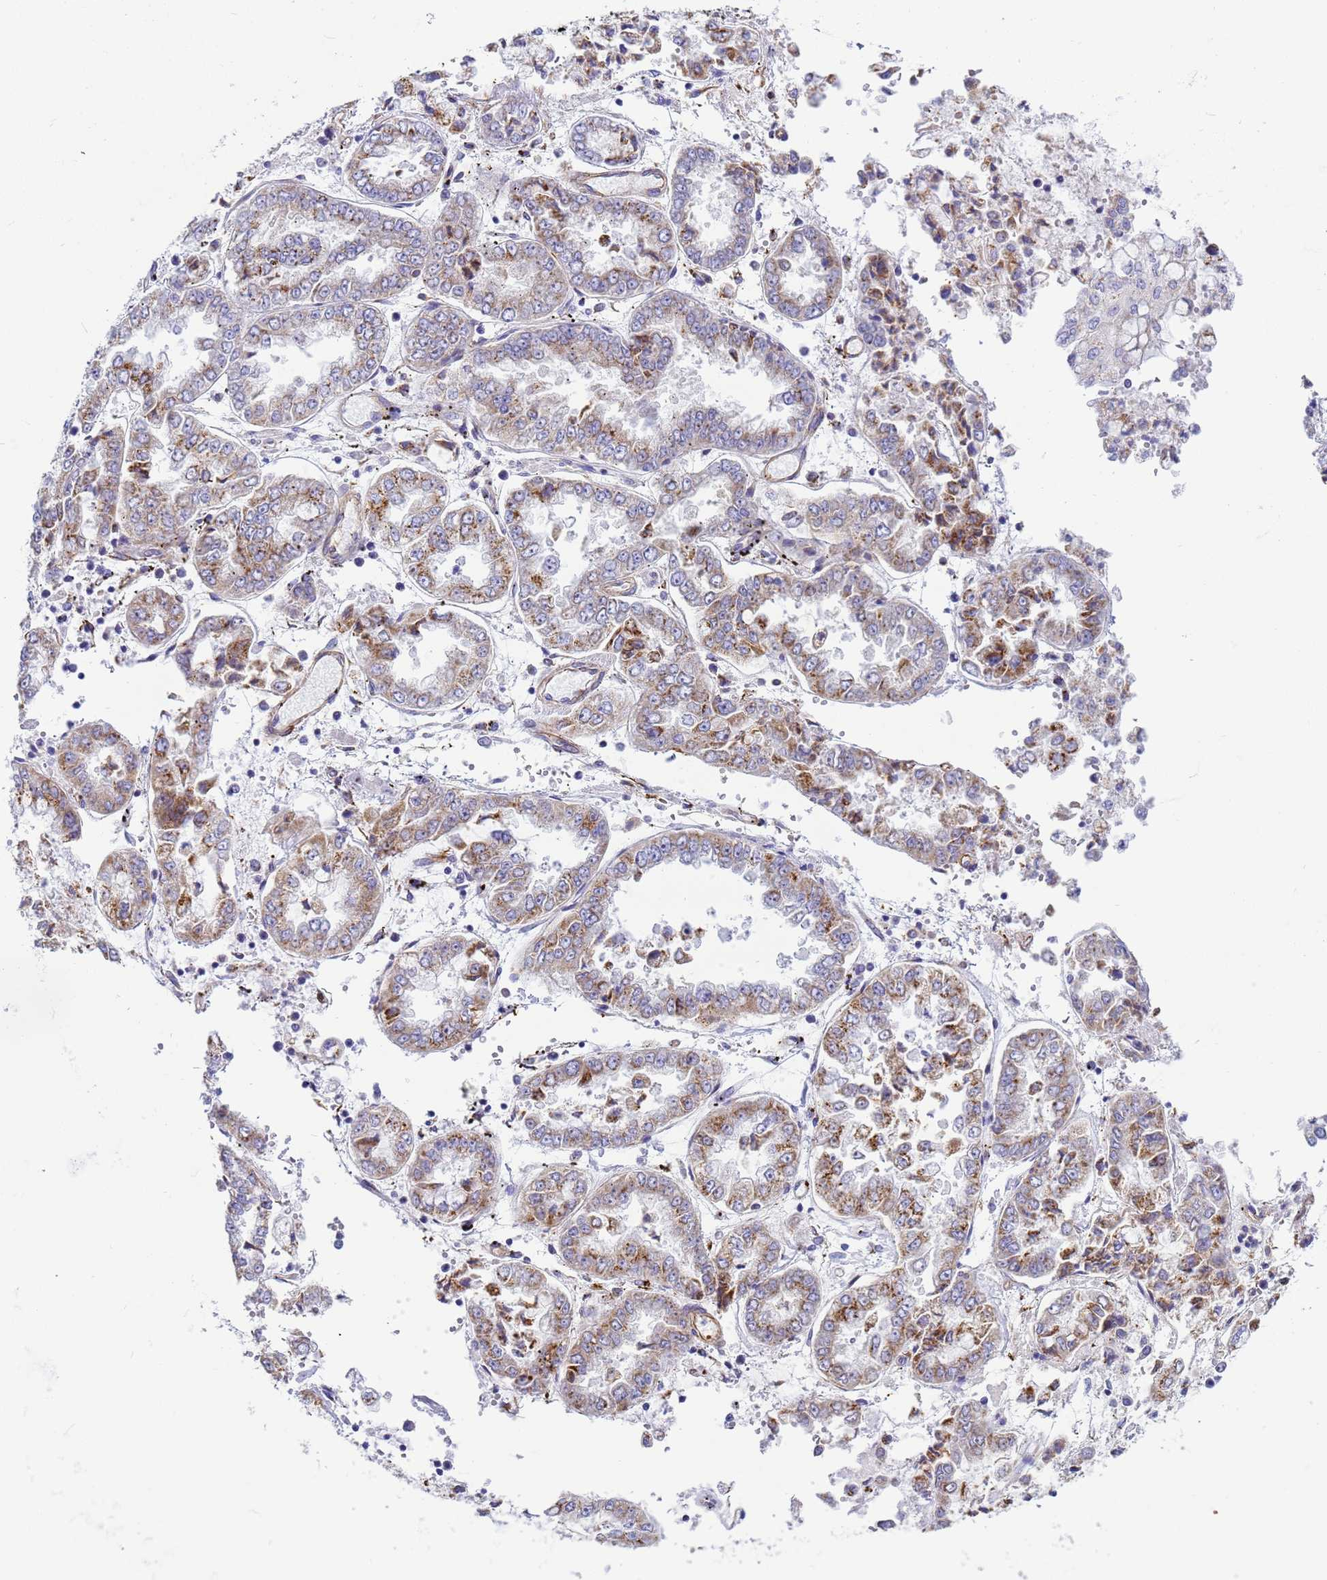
{"staining": {"intensity": "moderate", "quantity": ">75%", "location": "cytoplasmic/membranous"}, "tissue": "stomach cancer", "cell_type": "Tumor cells", "image_type": "cancer", "snomed": [{"axis": "morphology", "description": "Adenocarcinoma, NOS"}, {"axis": "topography", "description": "Stomach"}], "caption": "Immunohistochemistry (IHC) micrograph of stomach cancer stained for a protein (brown), which exhibits medium levels of moderate cytoplasmic/membranous staining in approximately >75% of tumor cells.", "gene": "UBXN2B", "patient": {"sex": "male", "age": 76}}